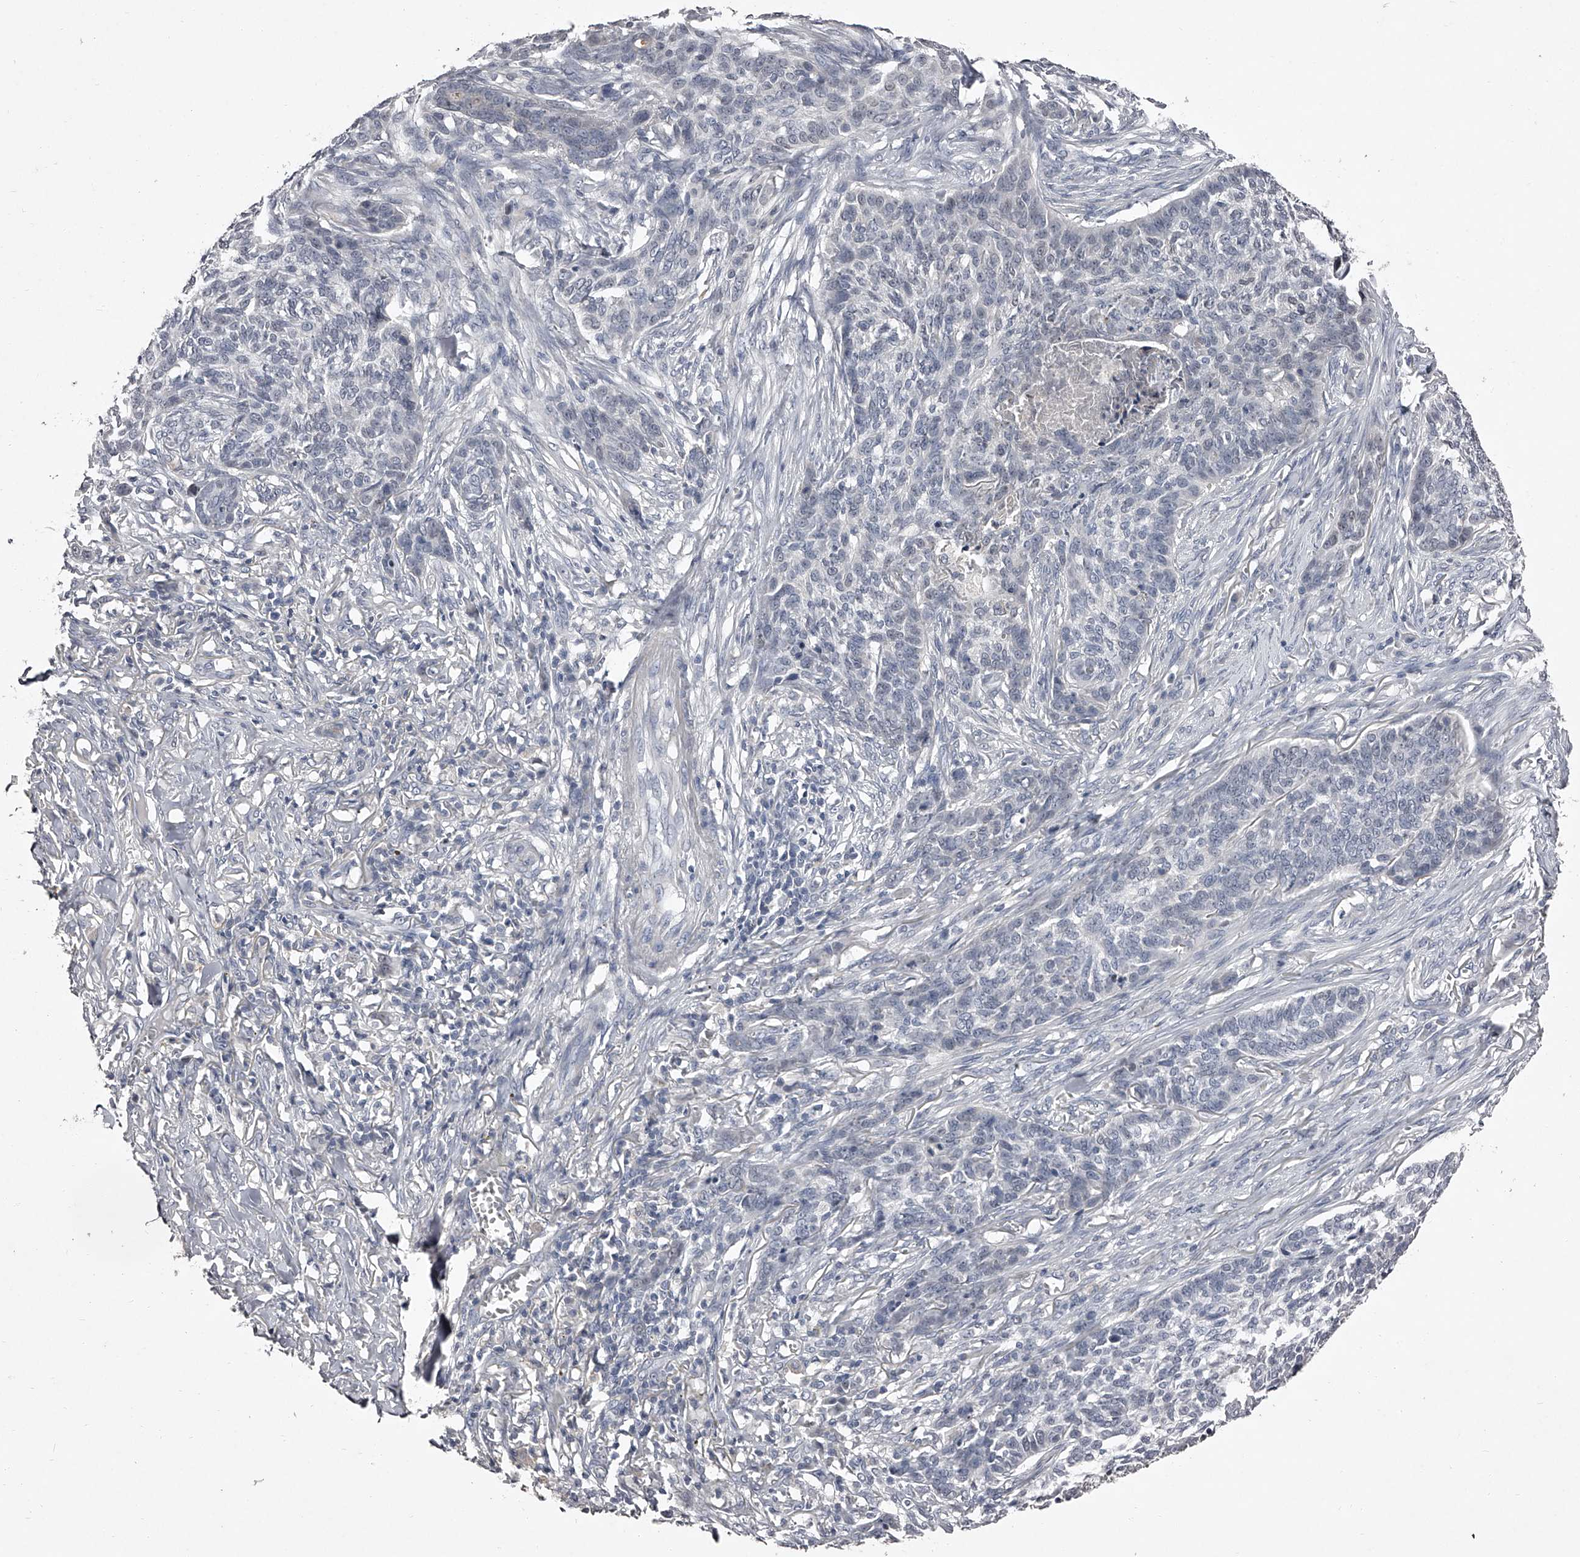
{"staining": {"intensity": "negative", "quantity": "none", "location": "none"}, "tissue": "skin cancer", "cell_type": "Tumor cells", "image_type": "cancer", "snomed": [{"axis": "morphology", "description": "Basal cell carcinoma"}, {"axis": "topography", "description": "Skin"}], "caption": "An image of skin cancer stained for a protein exhibits no brown staining in tumor cells.", "gene": "NT5DC1", "patient": {"sex": "male", "age": 85}}